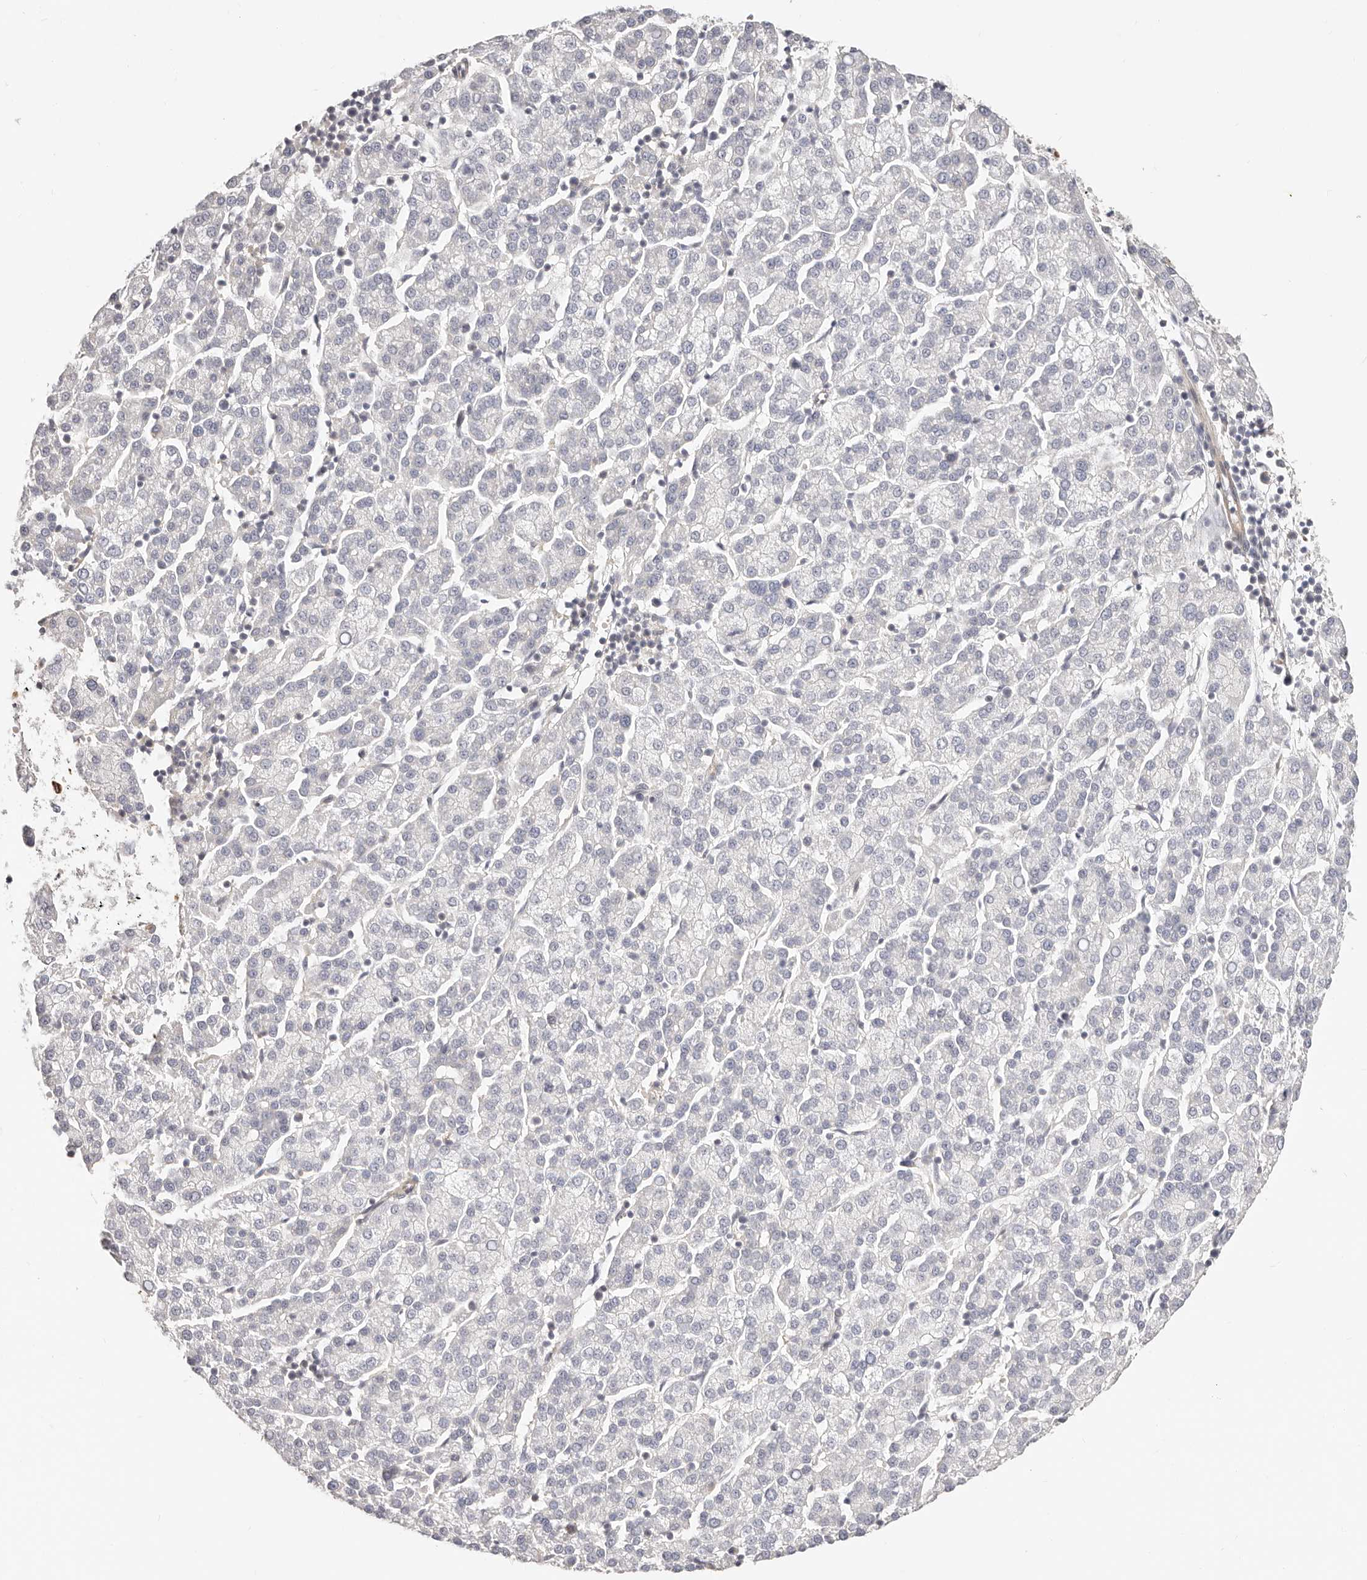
{"staining": {"intensity": "negative", "quantity": "none", "location": "none"}, "tissue": "liver cancer", "cell_type": "Tumor cells", "image_type": "cancer", "snomed": [{"axis": "morphology", "description": "Carcinoma, Hepatocellular, NOS"}, {"axis": "topography", "description": "Liver"}], "caption": "Human hepatocellular carcinoma (liver) stained for a protein using immunohistochemistry displays no positivity in tumor cells.", "gene": "DTNBP1", "patient": {"sex": "female", "age": 58}}